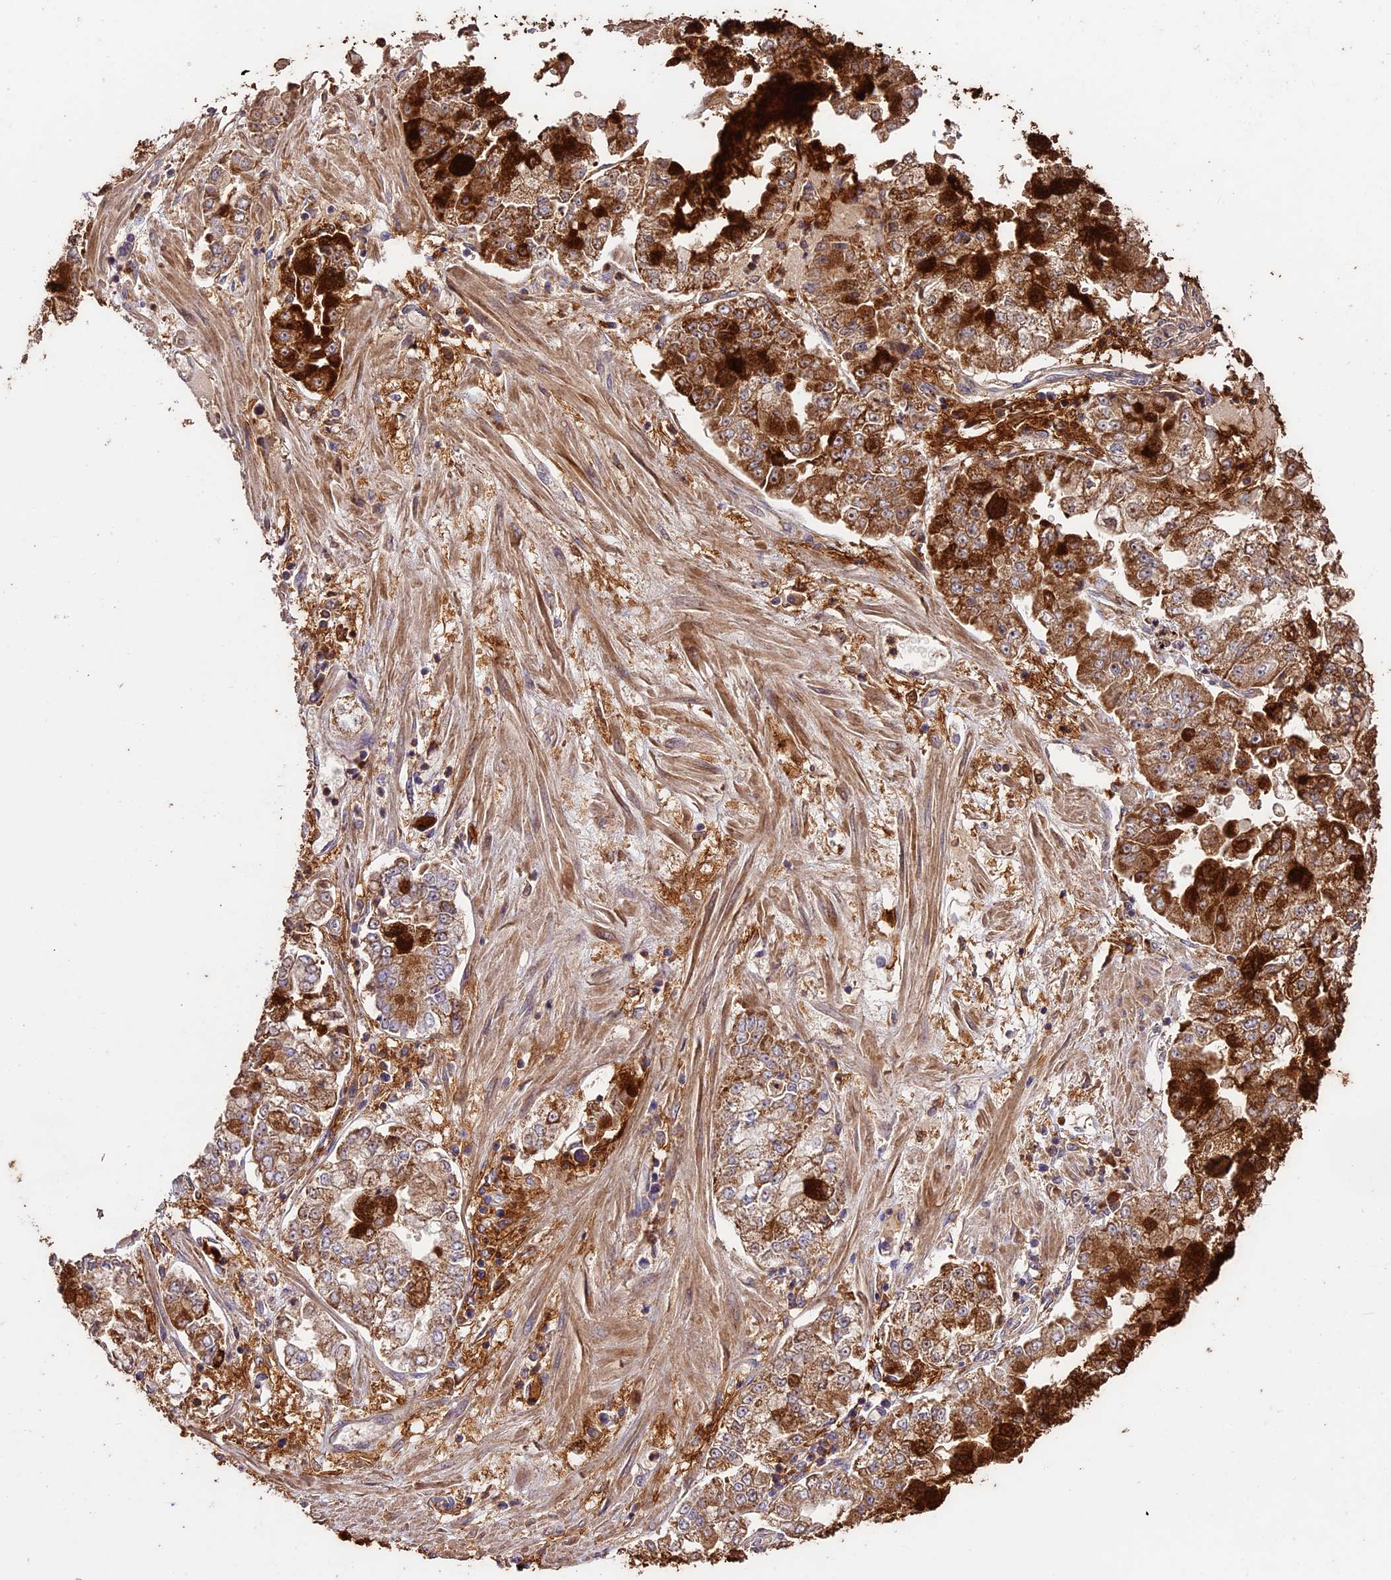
{"staining": {"intensity": "strong", "quantity": ">75%", "location": "cytoplasmic/membranous"}, "tissue": "stomach cancer", "cell_type": "Tumor cells", "image_type": "cancer", "snomed": [{"axis": "morphology", "description": "Adenocarcinoma, NOS"}, {"axis": "topography", "description": "Stomach"}], "caption": "Human stomach cancer (adenocarcinoma) stained with a protein marker demonstrates strong staining in tumor cells.", "gene": "CRLF1", "patient": {"sex": "male", "age": 76}}